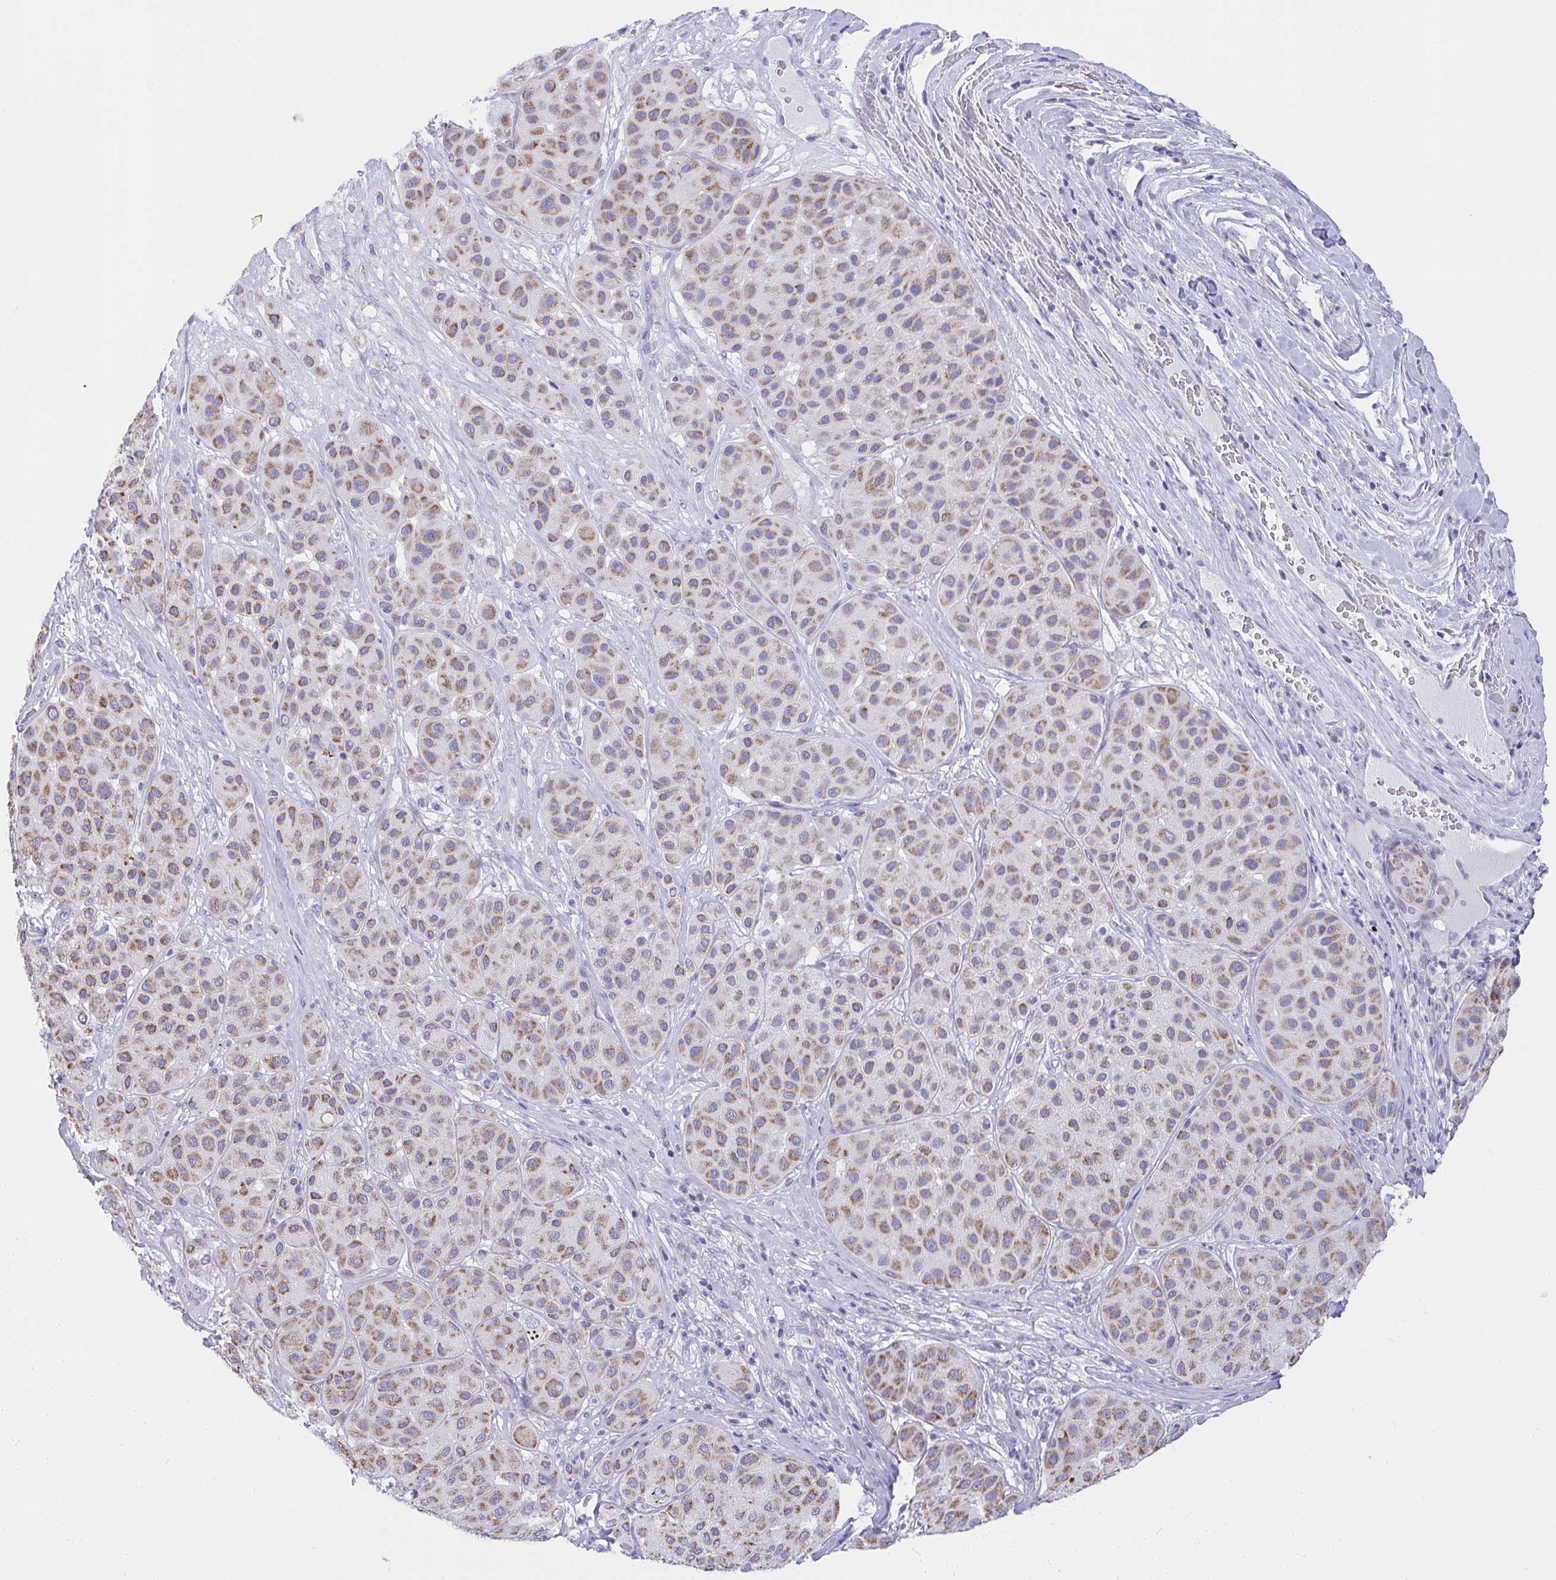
{"staining": {"intensity": "moderate", "quantity": "25%-75%", "location": "cytoplasmic/membranous"}, "tissue": "melanoma", "cell_type": "Tumor cells", "image_type": "cancer", "snomed": [{"axis": "morphology", "description": "Malignant melanoma, Metastatic site"}, {"axis": "topography", "description": "Smooth muscle"}], "caption": "There is medium levels of moderate cytoplasmic/membranous positivity in tumor cells of melanoma, as demonstrated by immunohistochemical staining (brown color).", "gene": "SLC6A1", "patient": {"sex": "male", "age": 41}}